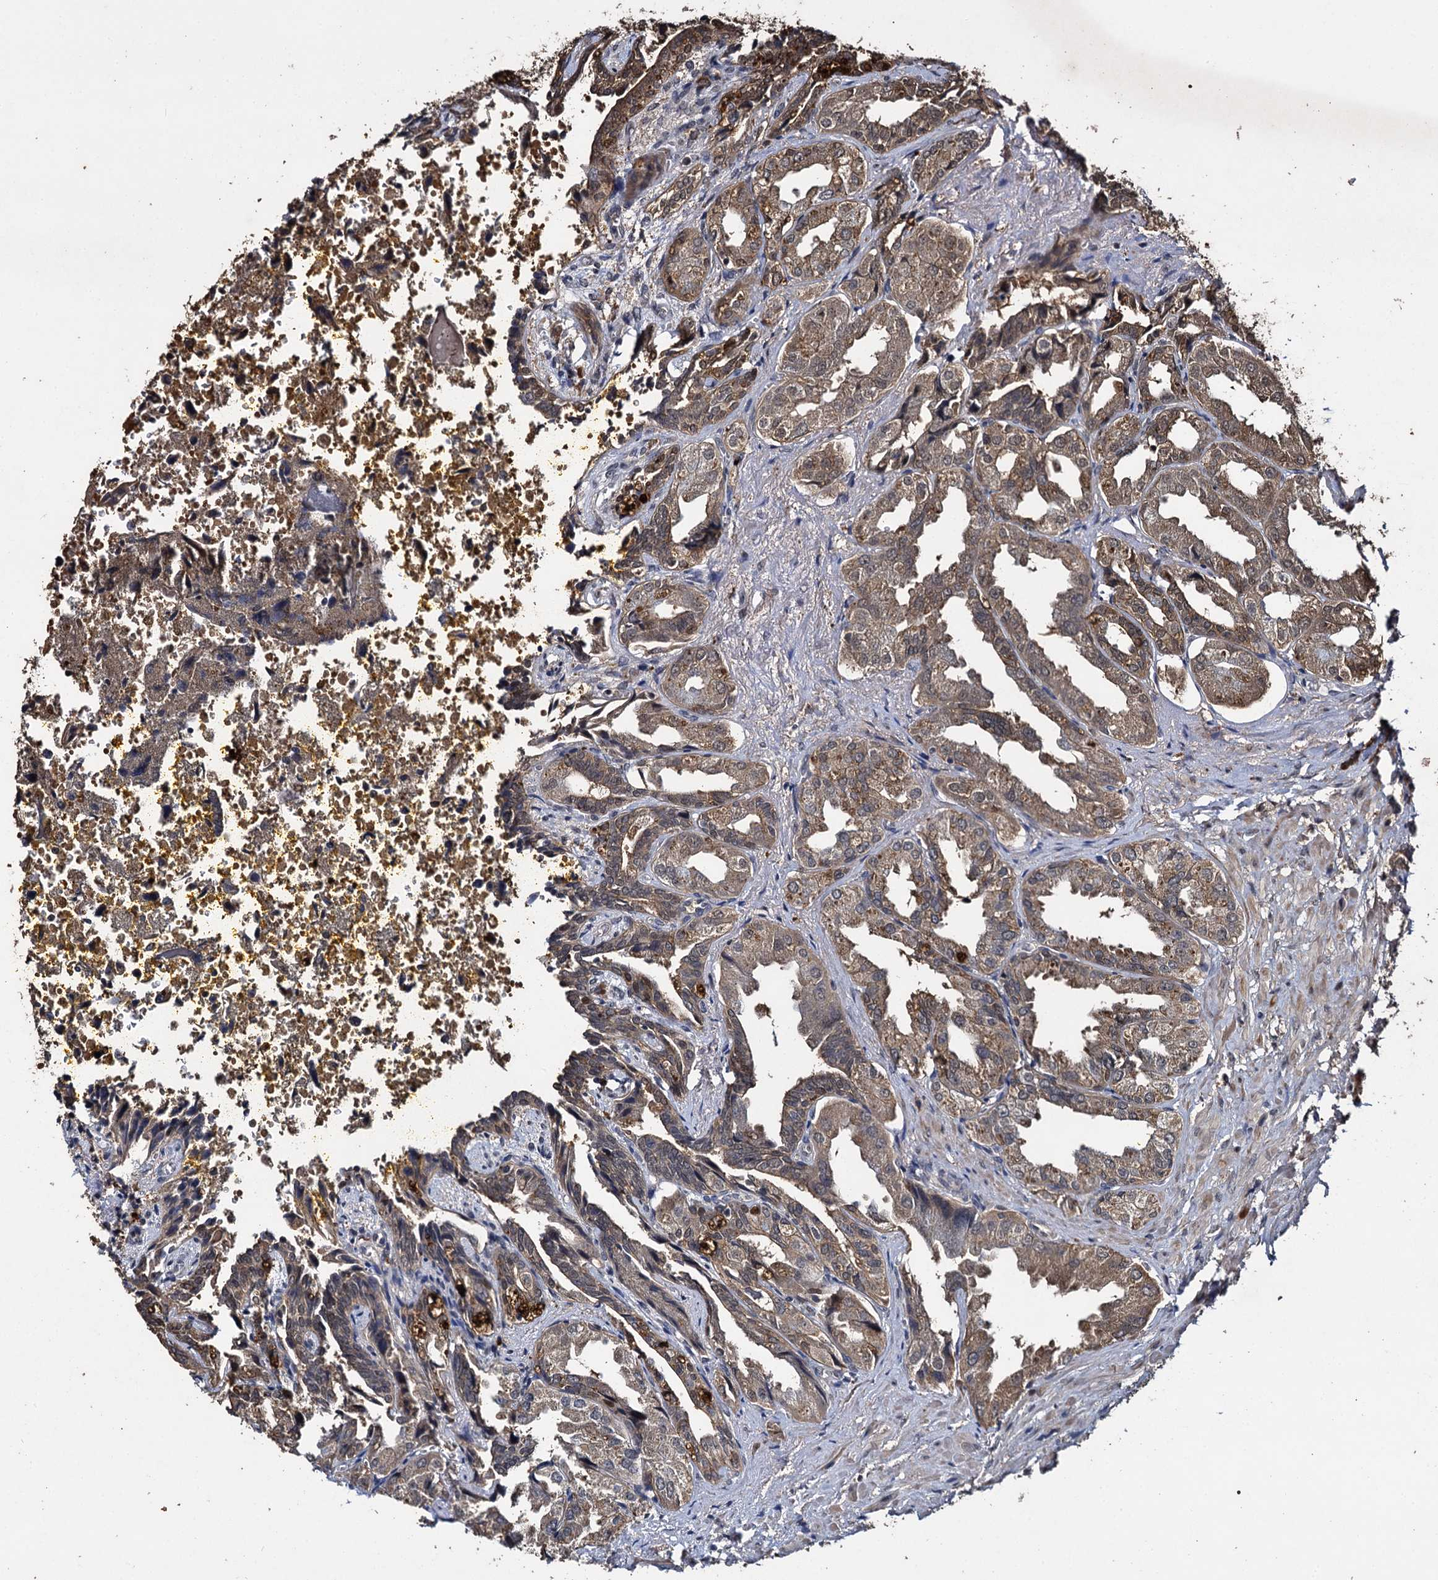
{"staining": {"intensity": "moderate", "quantity": ">75%", "location": "cytoplasmic/membranous"}, "tissue": "seminal vesicle", "cell_type": "Glandular cells", "image_type": "normal", "snomed": [{"axis": "morphology", "description": "Normal tissue, NOS"}, {"axis": "topography", "description": "Seminal veicle"}], "caption": "Protein staining of normal seminal vesicle reveals moderate cytoplasmic/membranous staining in approximately >75% of glandular cells.", "gene": "SLC46A3", "patient": {"sex": "male", "age": 63}}